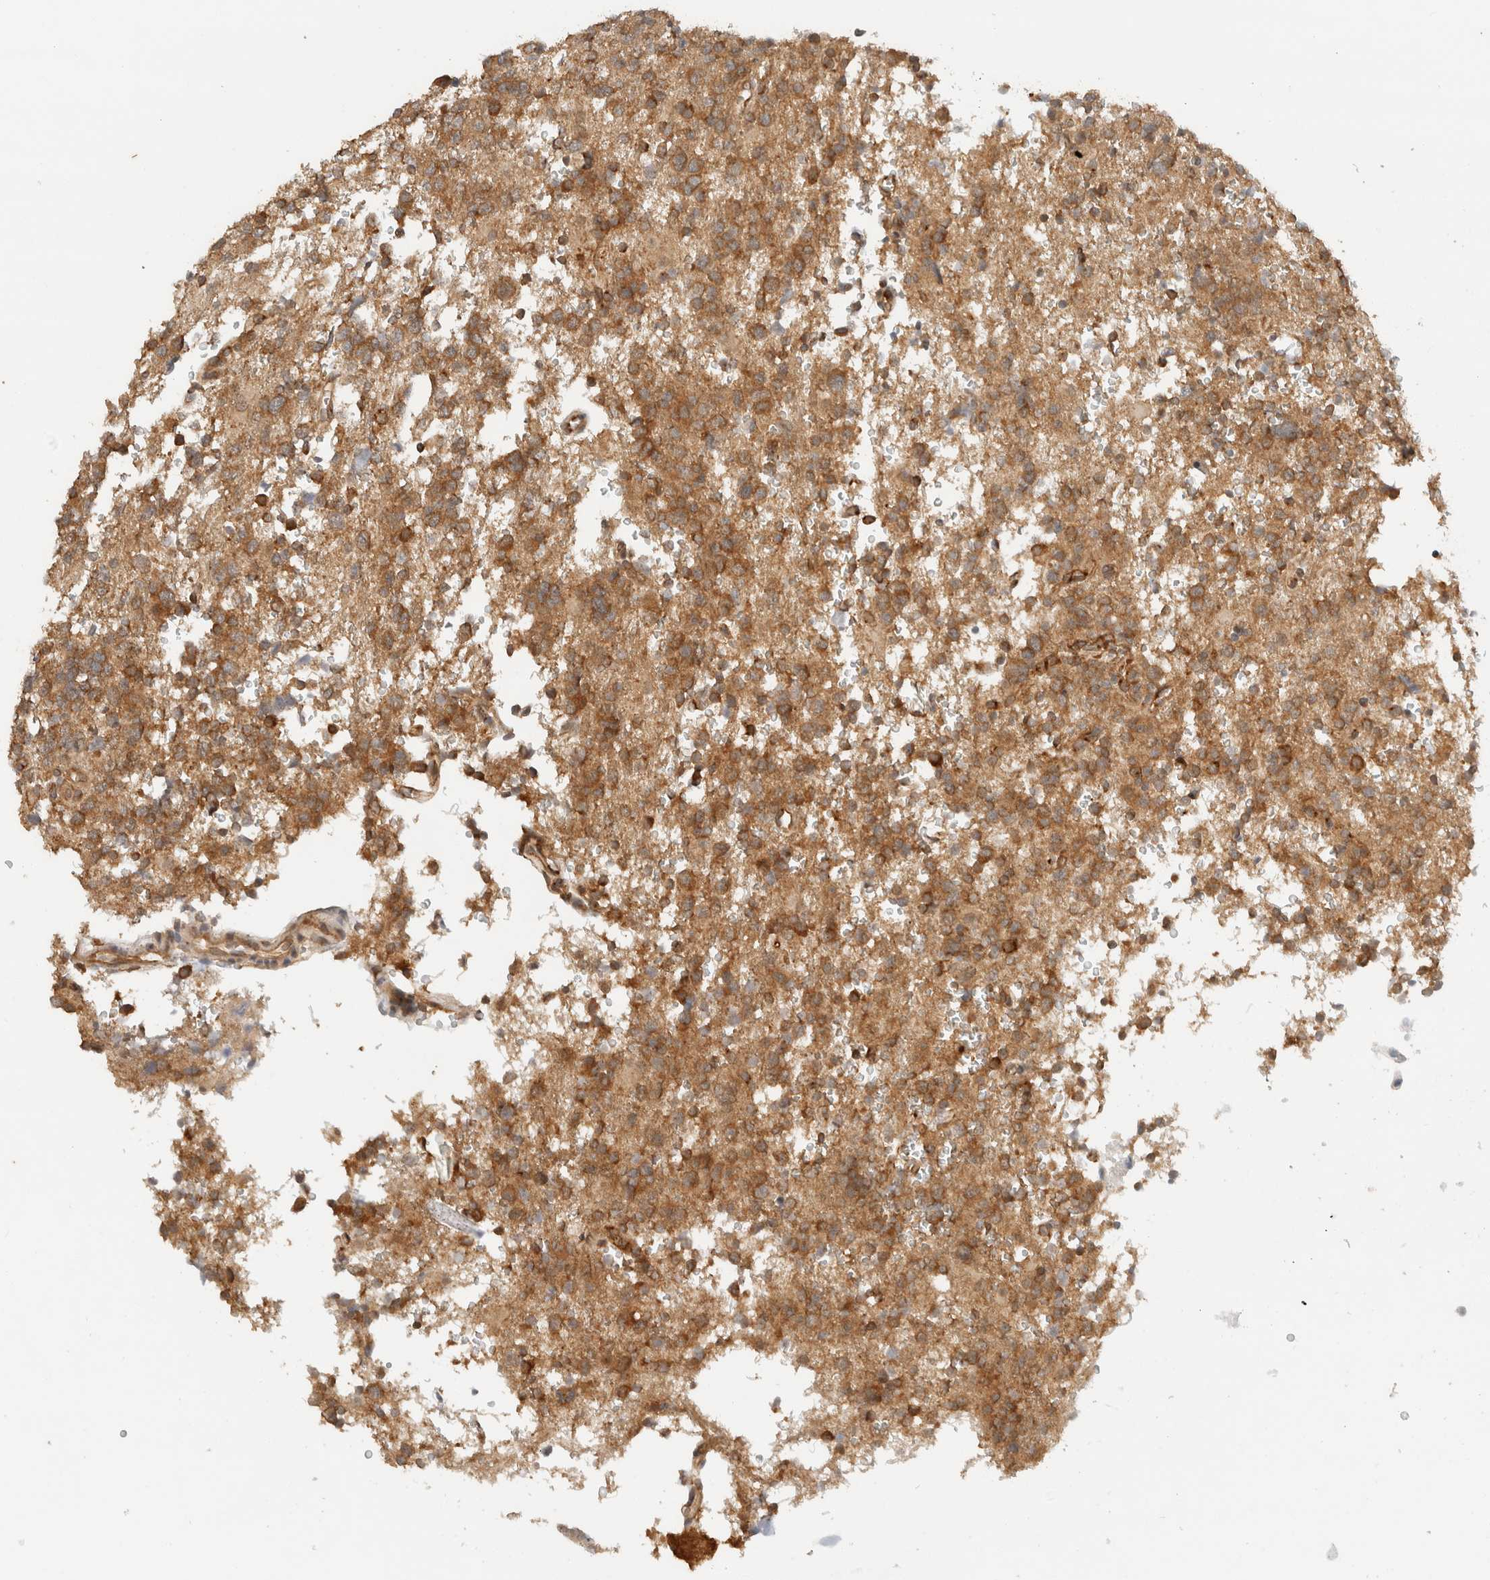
{"staining": {"intensity": "moderate", "quantity": ">75%", "location": "cytoplasmic/membranous"}, "tissue": "glioma", "cell_type": "Tumor cells", "image_type": "cancer", "snomed": [{"axis": "morphology", "description": "Glioma, malignant, High grade"}, {"axis": "topography", "description": "Brain"}], "caption": "The histopathology image reveals a brown stain indicating the presence of a protein in the cytoplasmic/membranous of tumor cells in high-grade glioma (malignant).", "gene": "ARFGEF2", "patient": {"sex": "female", "age": 62}}